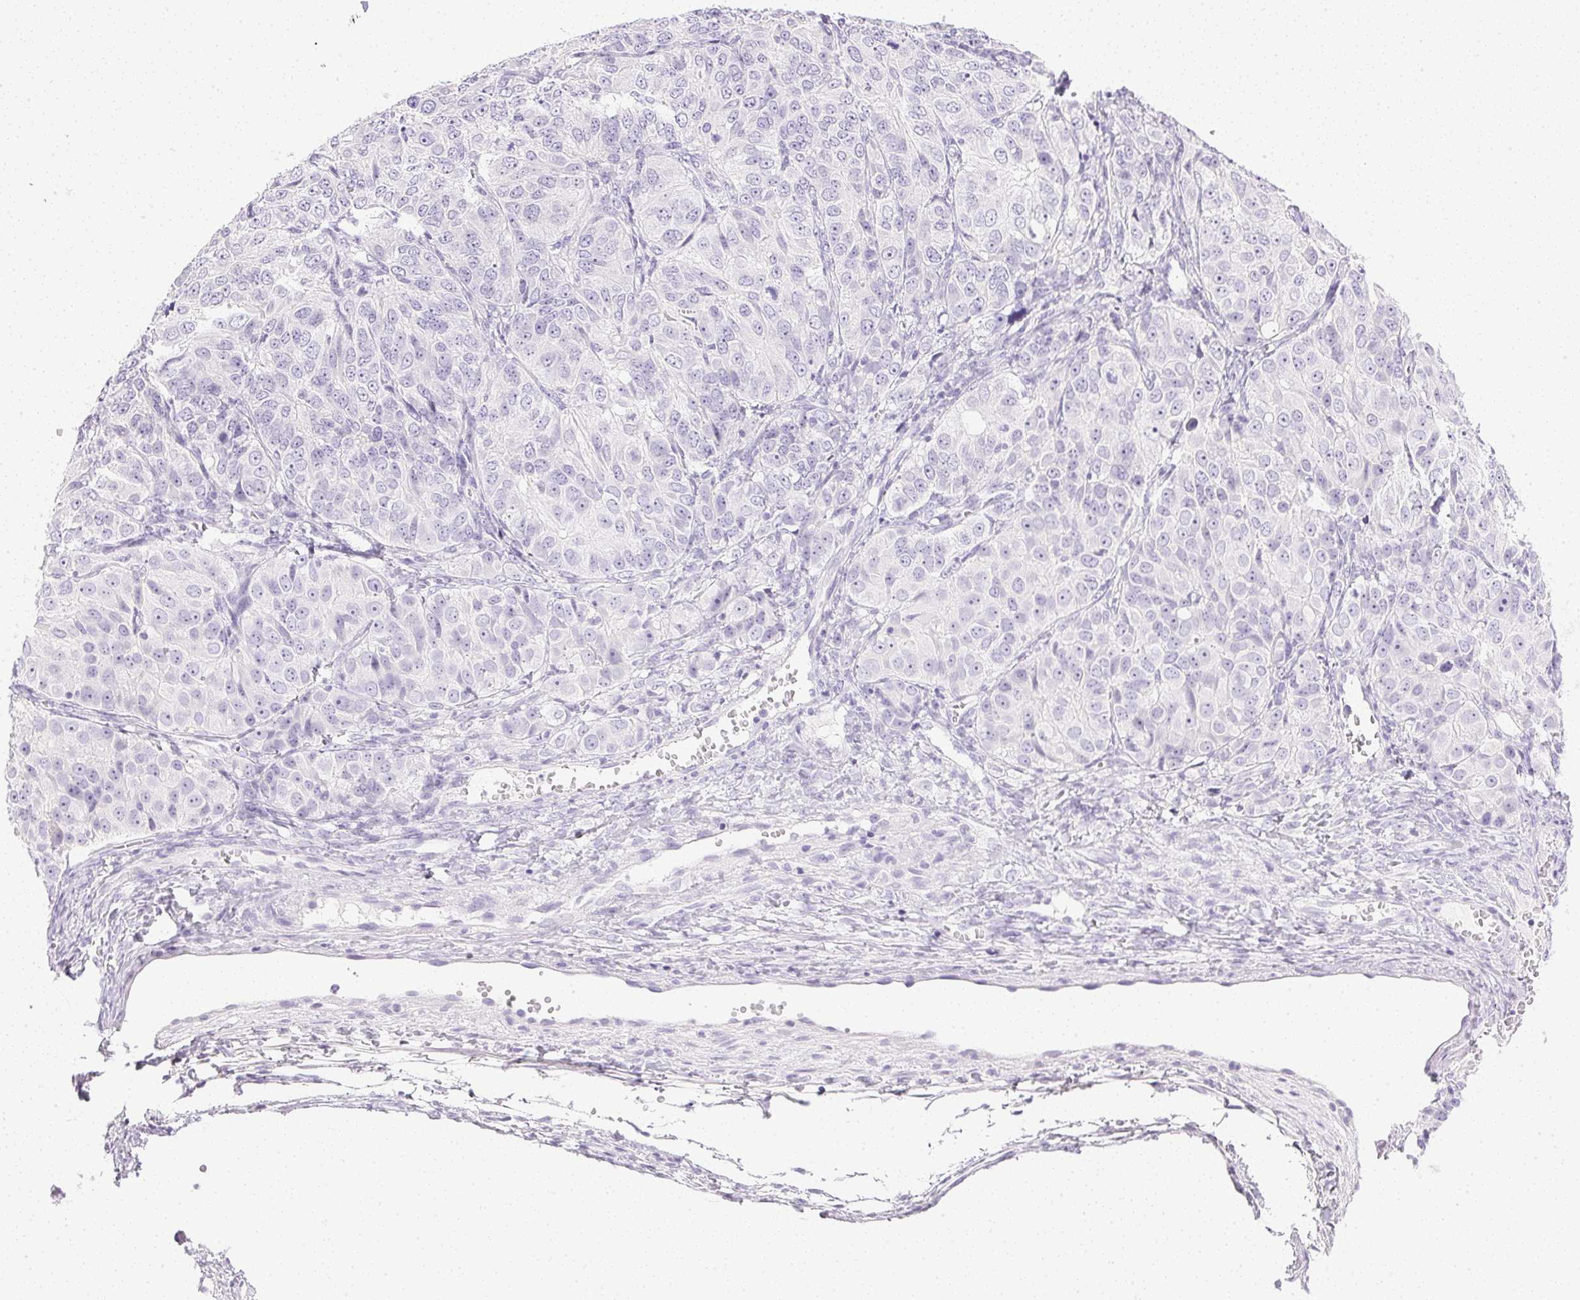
{"staining": {"intensity": "negative", "quantity": "none", "location": "none"}, "tissue": "ovarian cancer", "cell_type": "Tumor cells", "image_type": "cancer", "snomed": [{"axis": "morphology", "description": "Carcinoma, endometroid"}, {"axis": "topography", "description": "Ovary"}], "caption": "Photomicrograph shows no protein staining in tumor cells of endometroid carcinoma (ovarian) tissue.", "gene": "CPB1", "patient": {"sex": "female", "age": 51}}